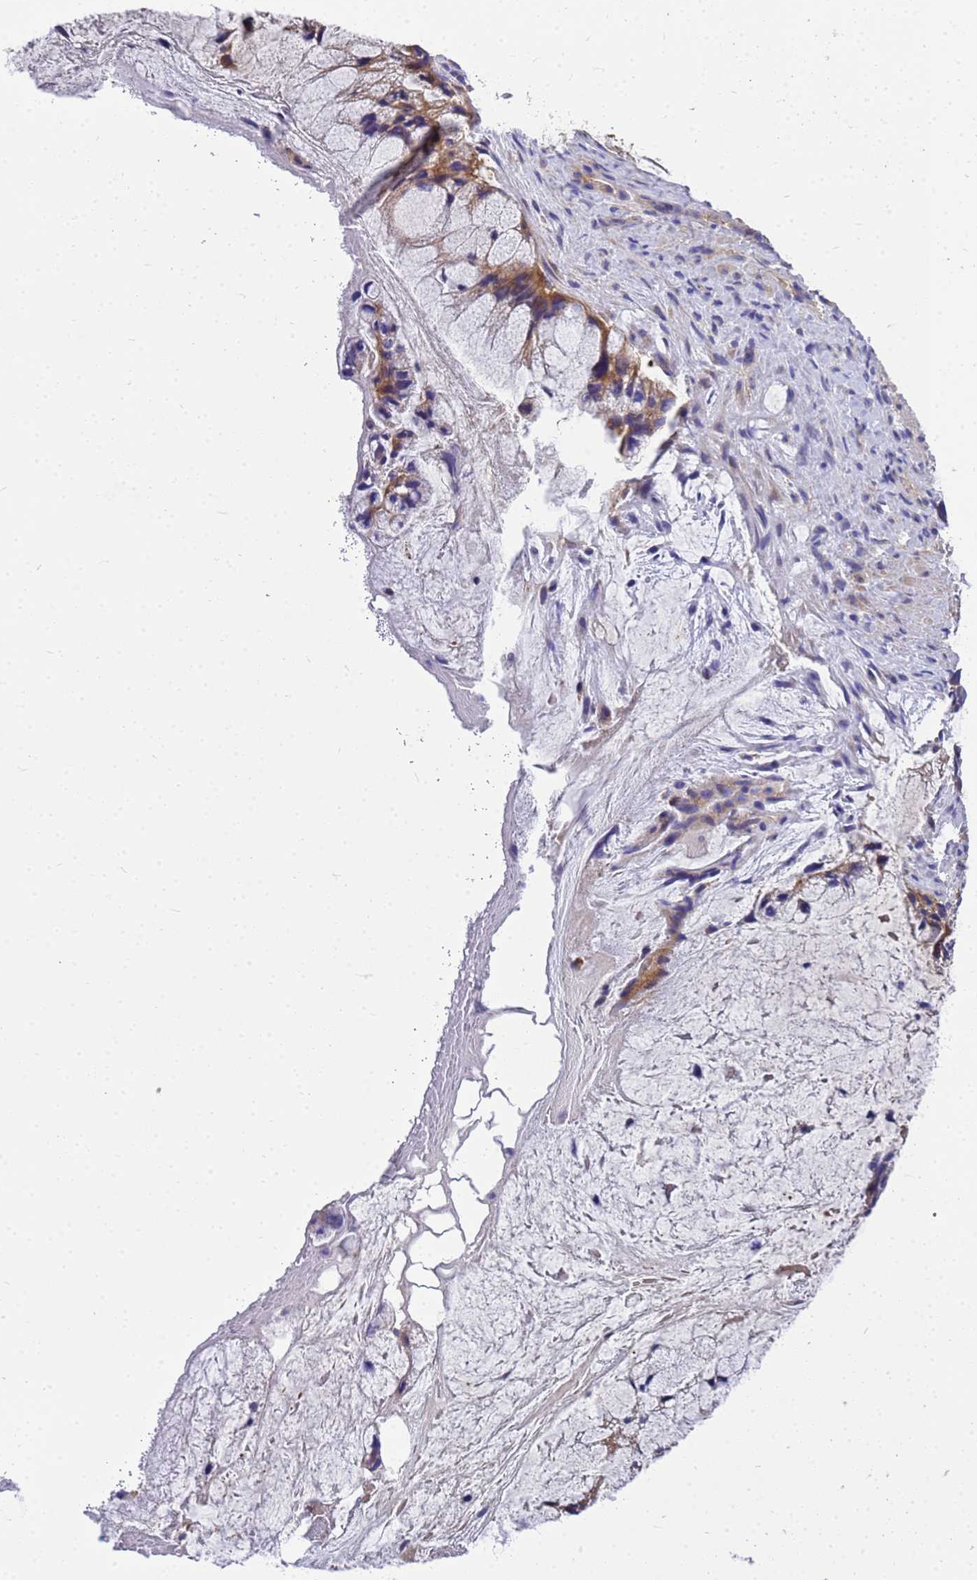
{"staining": {"intensity": "moderate", "quantity": ">75%", "location": "cytoplasmic/membranous"}, "tissue": "ovarian cancer", "cell_type": "Tumor cells", "image_type": "cancer", "snomed": [{"axis": "morphology", "description": "Cystadenocarcinoma, mucinous, NOS"}, {"axis": "topography", "description": "Ovary"}], "caption": "High-magnification brightfield microscopy of mucinous cystadenocarcinoma (ovarian) stained with DAB (3,3'-diaminobenzidine) (brown) and counterstained with hematoxylin (blue). tumor cells exhibit moderate cytoplasmic/membranous positivity is identified in about>75% of cells.", "gene": "ZNF235", "patient": {"sex": "female", "age": 37}}